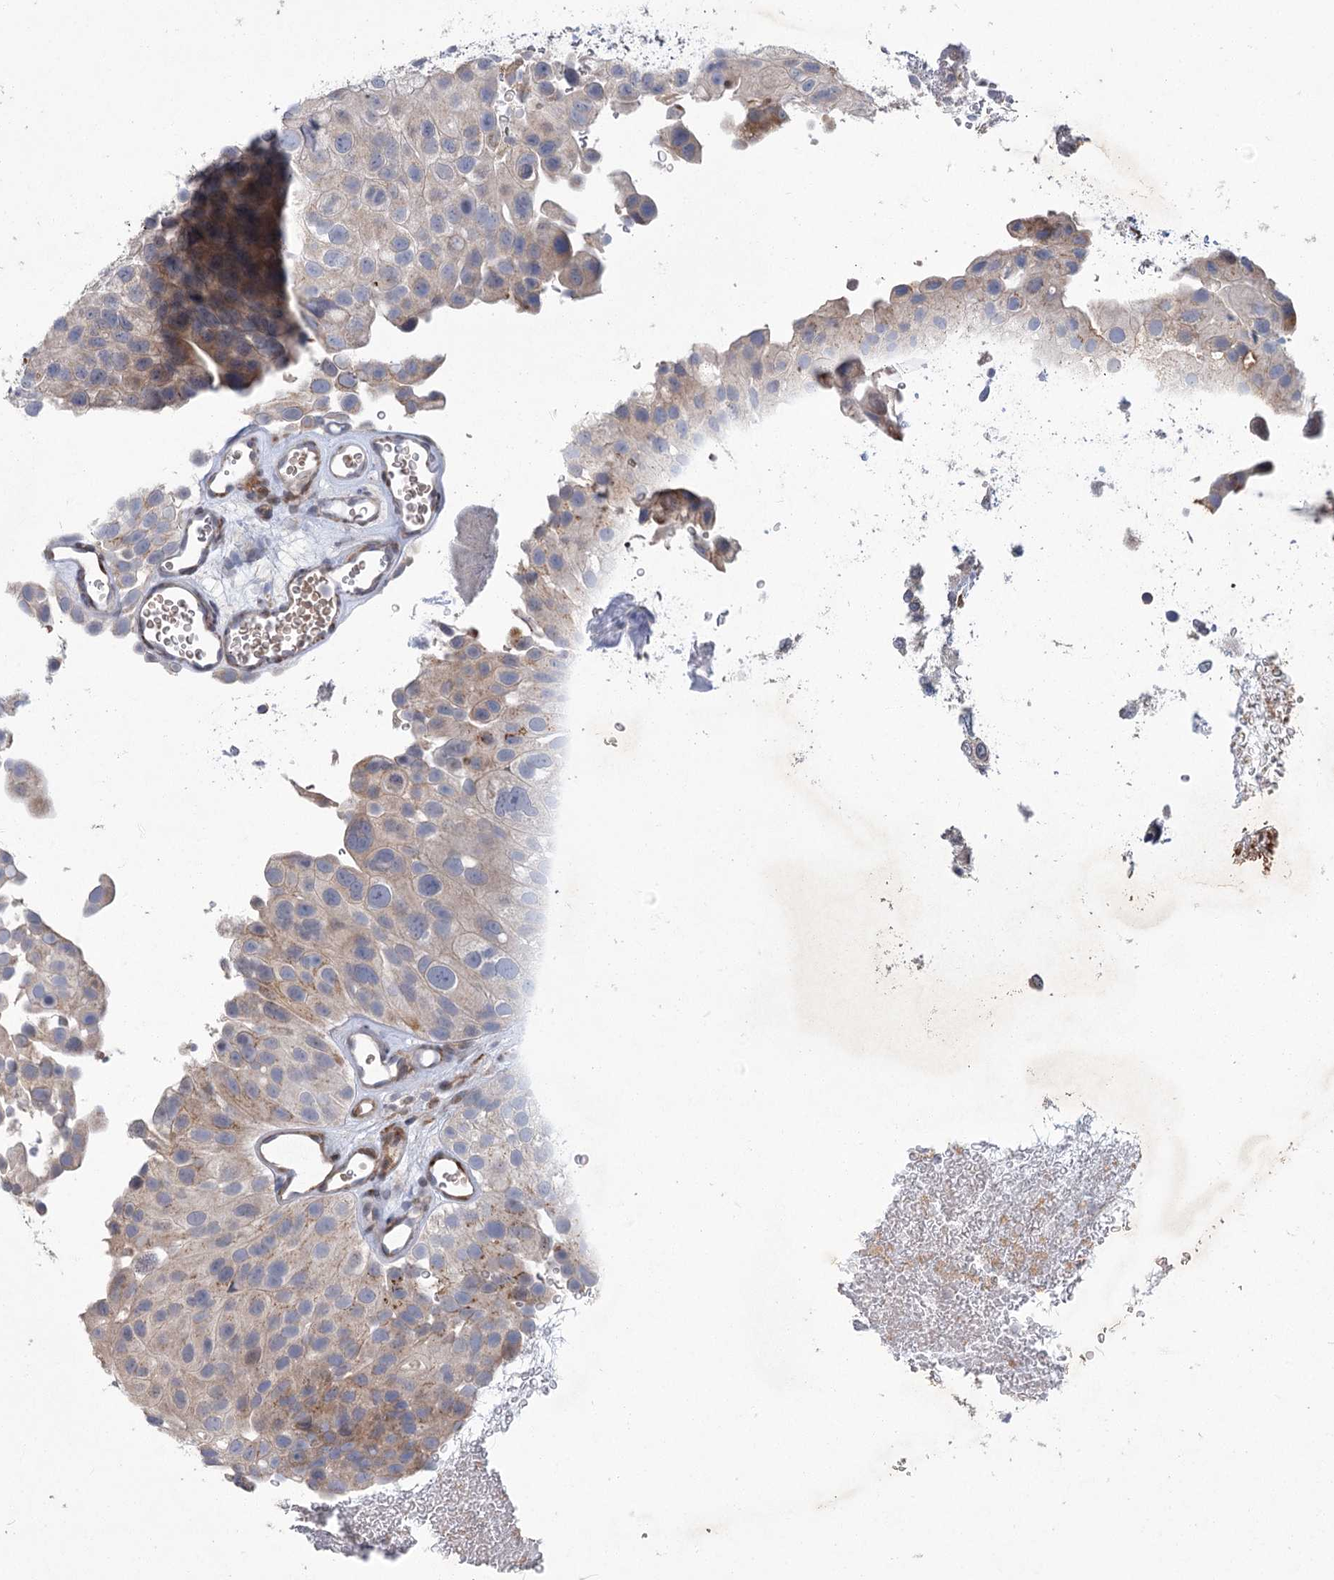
{"staining": {"intensity": "weak", "quantity": "25%-75%", "location": "cytoplasmic/membranous"}, "tissue": "urothelial cancer", "cell_type": "Tumor cells", "image_type": "cancer", "snomed": [{"axis": "morphology", "description": "Urothelial carcinoma, Low grade"}, {"axis": "topography", "description": "Urinary bladder"}], "caption": "A brown stain labels weak cytoplasmic/membranous expression of a protein in urothelial carcinoma (low-grade) tumor cells.", "gene": "GCNT4", "patient": {"sex": "male", "age": 78}}